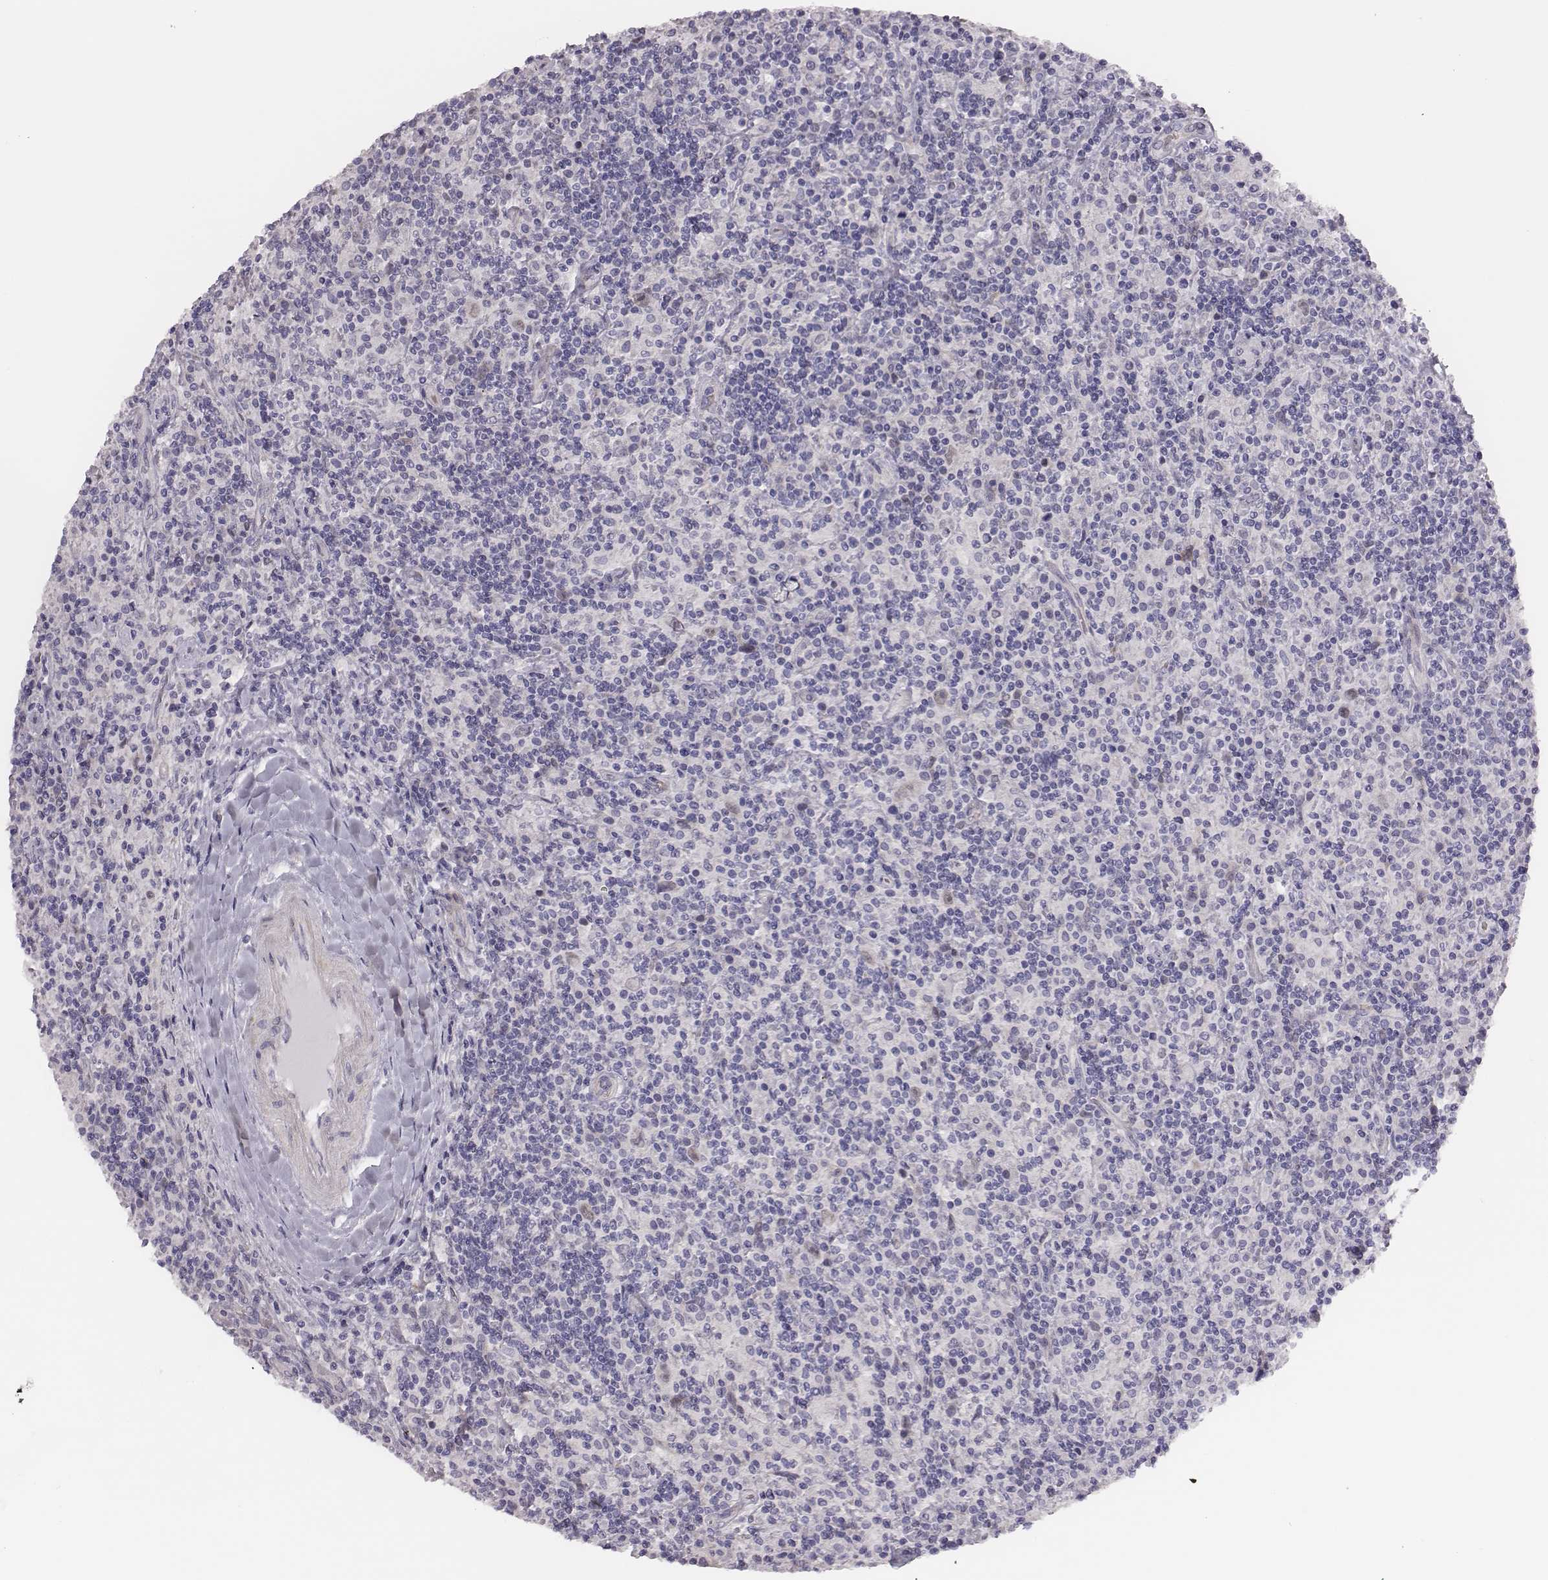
{"staining": {"intensity": "negative", "quantity": "none", "location": "none"}, "tissue": "lymphoma", "cell_type": "Tumor cells", "image_type": "cancer", "snomed": [{"axis": "morphology", "description": "Hodgkin's disease, NOS"}, {"axis": "topography", "description": "Lymph node"}], "caption": "IHC histopathology image of neoplastic tissue: lymphoma stained with DAB (3,3'-diaminobenzidine) demonstrates no significant protein positivity in tumor cells. (DAB immunohistochemistry (IHC), high magnification).", "gene": "SCML2", "patient": {"sex": "male", "age": 70}}